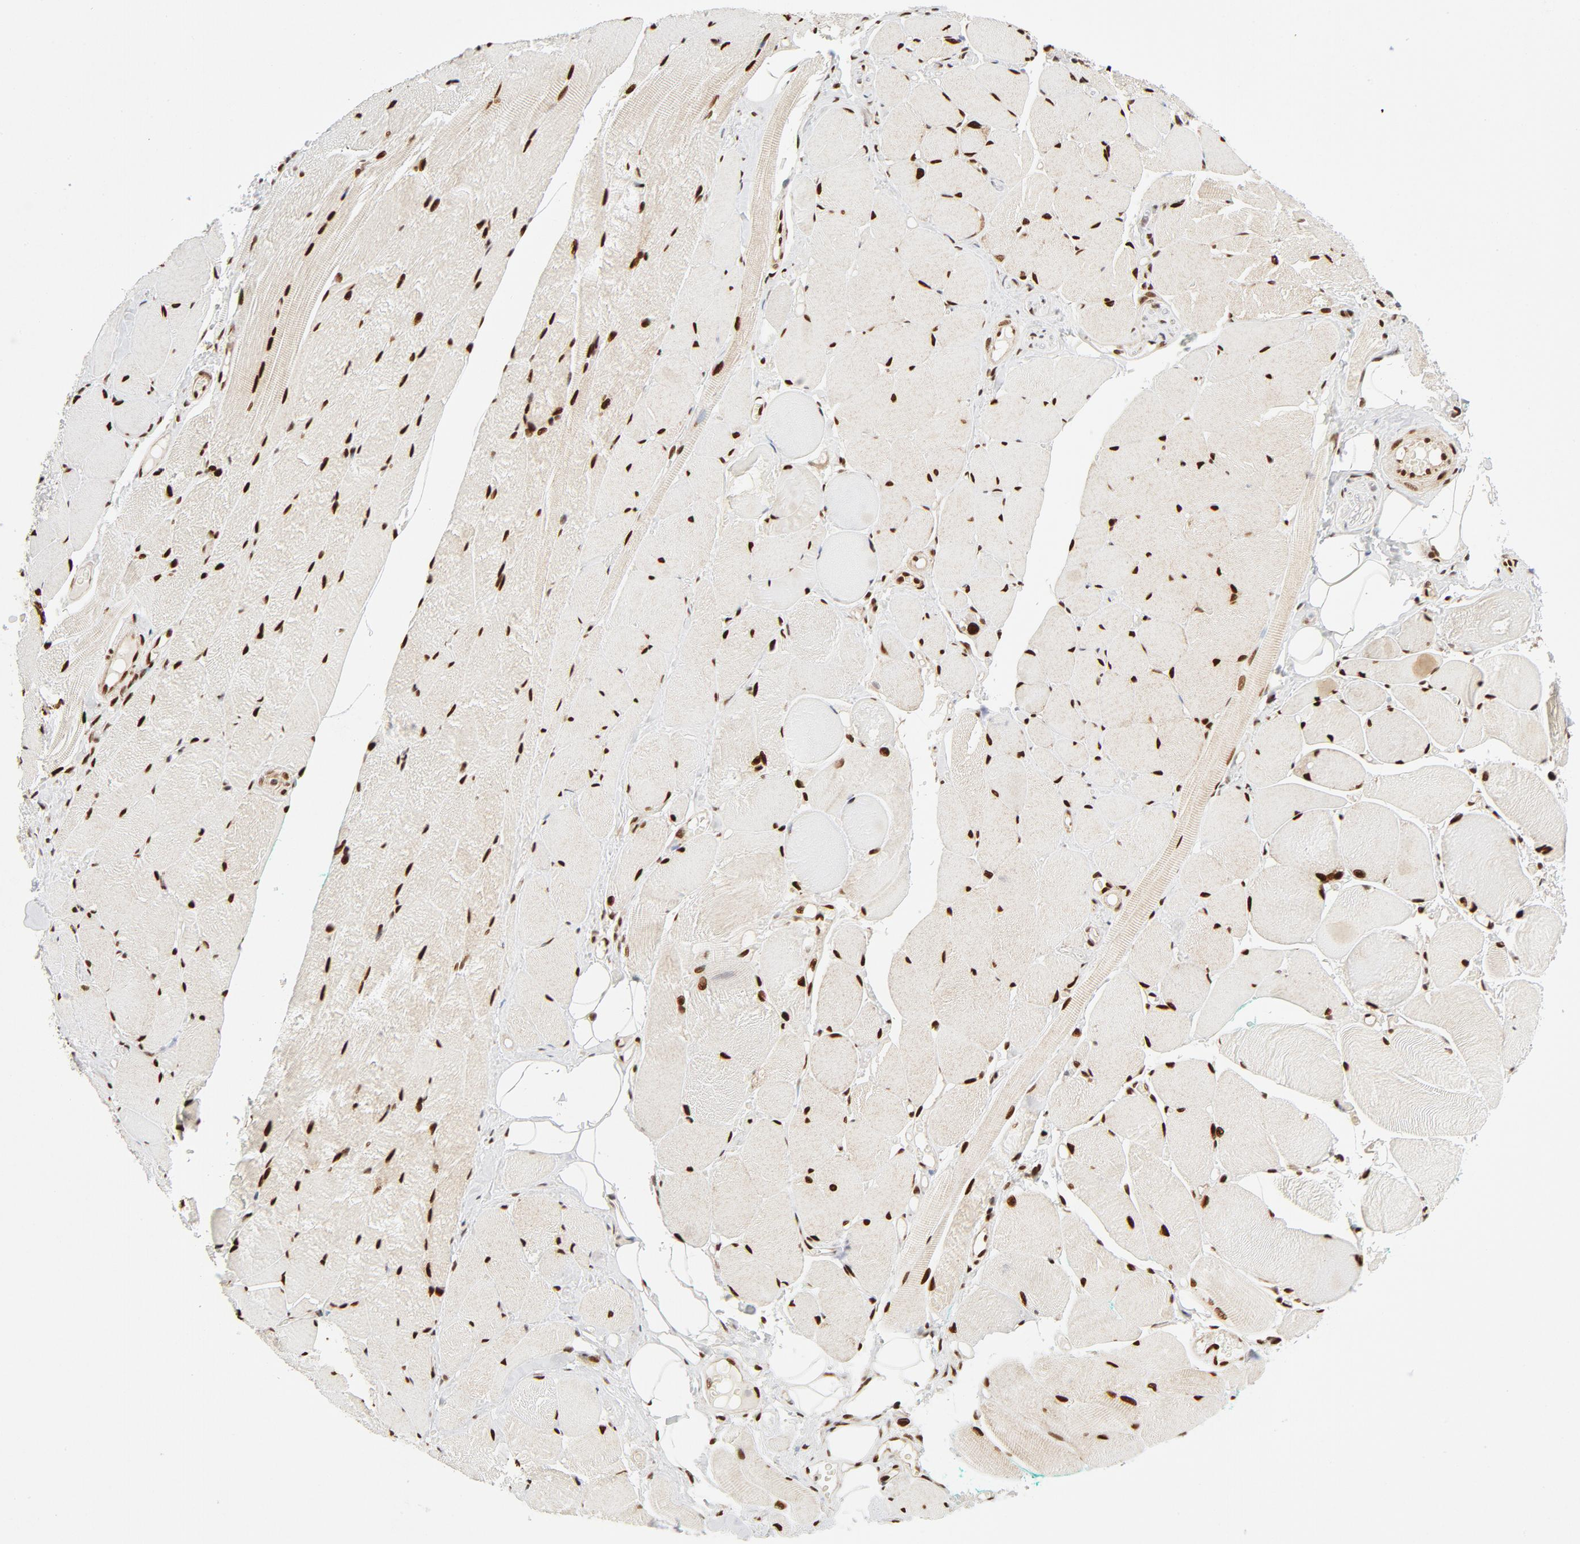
{"staining": {"intensity": "strong", "quantity": ">75%", "location": "nuclear"}, "tissue": "skeletal muscle", "cell_type": "Myocytes", "image_type": "normal", "snomed": [{"axis": "morphology", "description": "Normal tissue, NOS"}, {"axis": "topography", "description": "Skeletal muscle"}, {"axis": "topography", "description": "Peripheral nerve tissue"}], "caption": "Protein expression analysis of unremarkable human skeletal muscle reveals strong nuclear positivity in approximately >75% of myocytes. (DAB (3,3'-diaminobenzidine) IHC with brightfield microscopy, high magnification).", "gene": "MEF2A", "patient": {"sex": "female", "age": 84}}